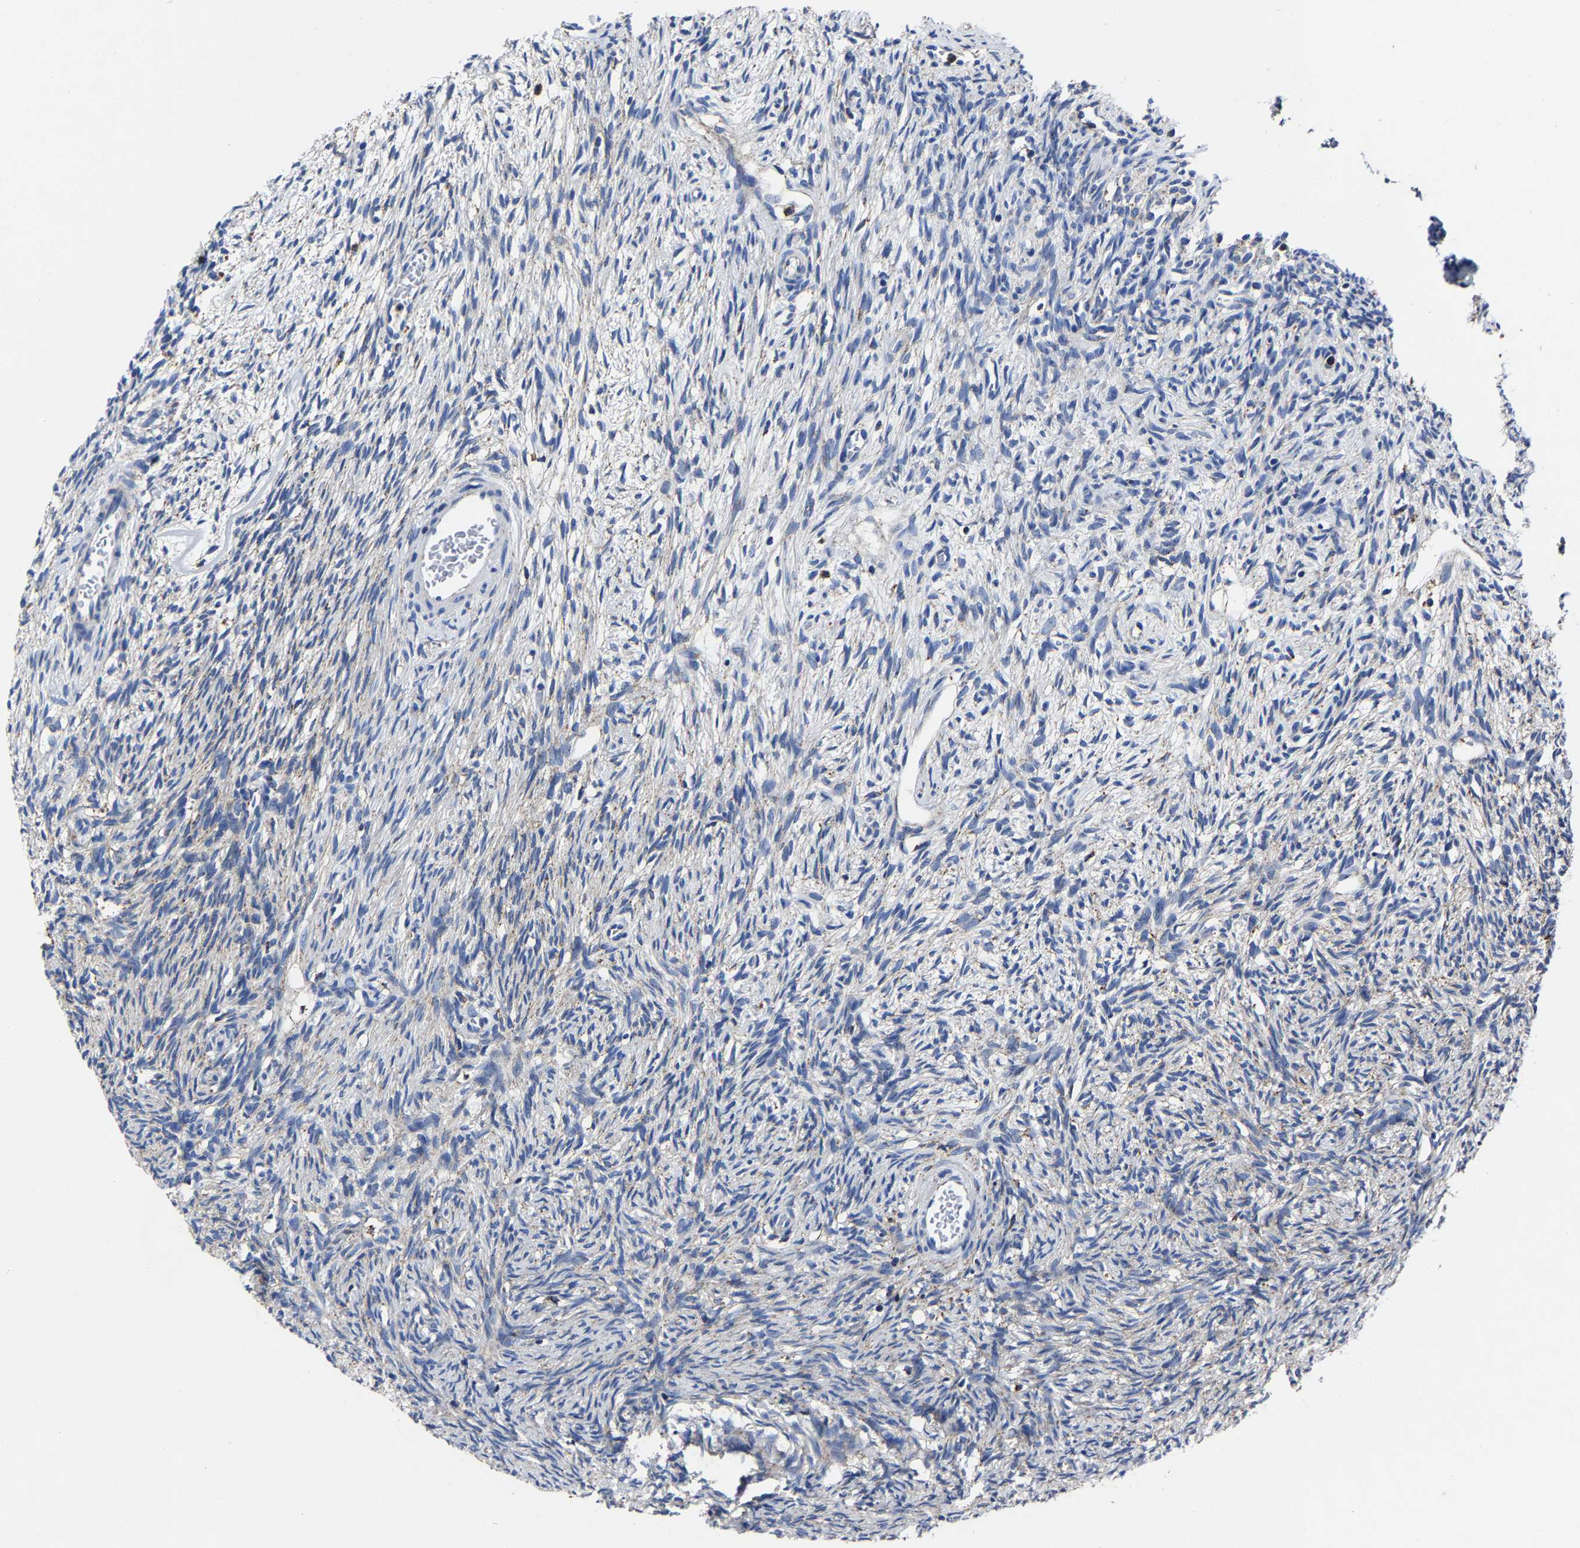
{"staining": {"intensity": "negative", "quantity": "none", "location": "none"}, "tissue": "ovary", "cell_type": "Ovarian stroma cells", "image_type": "normal", "snomed": [{"axis": "morphology", "description": "Normal tissue, NOS"}, {"axis": "topography", "description": "Ovary"}], "caption": "Histopathology image shows no protein staining in ovarian stroma cells of unremarkable ovary.", "gene": "LAMTOR4", "patient": {"sex": "female", "age": 33}}